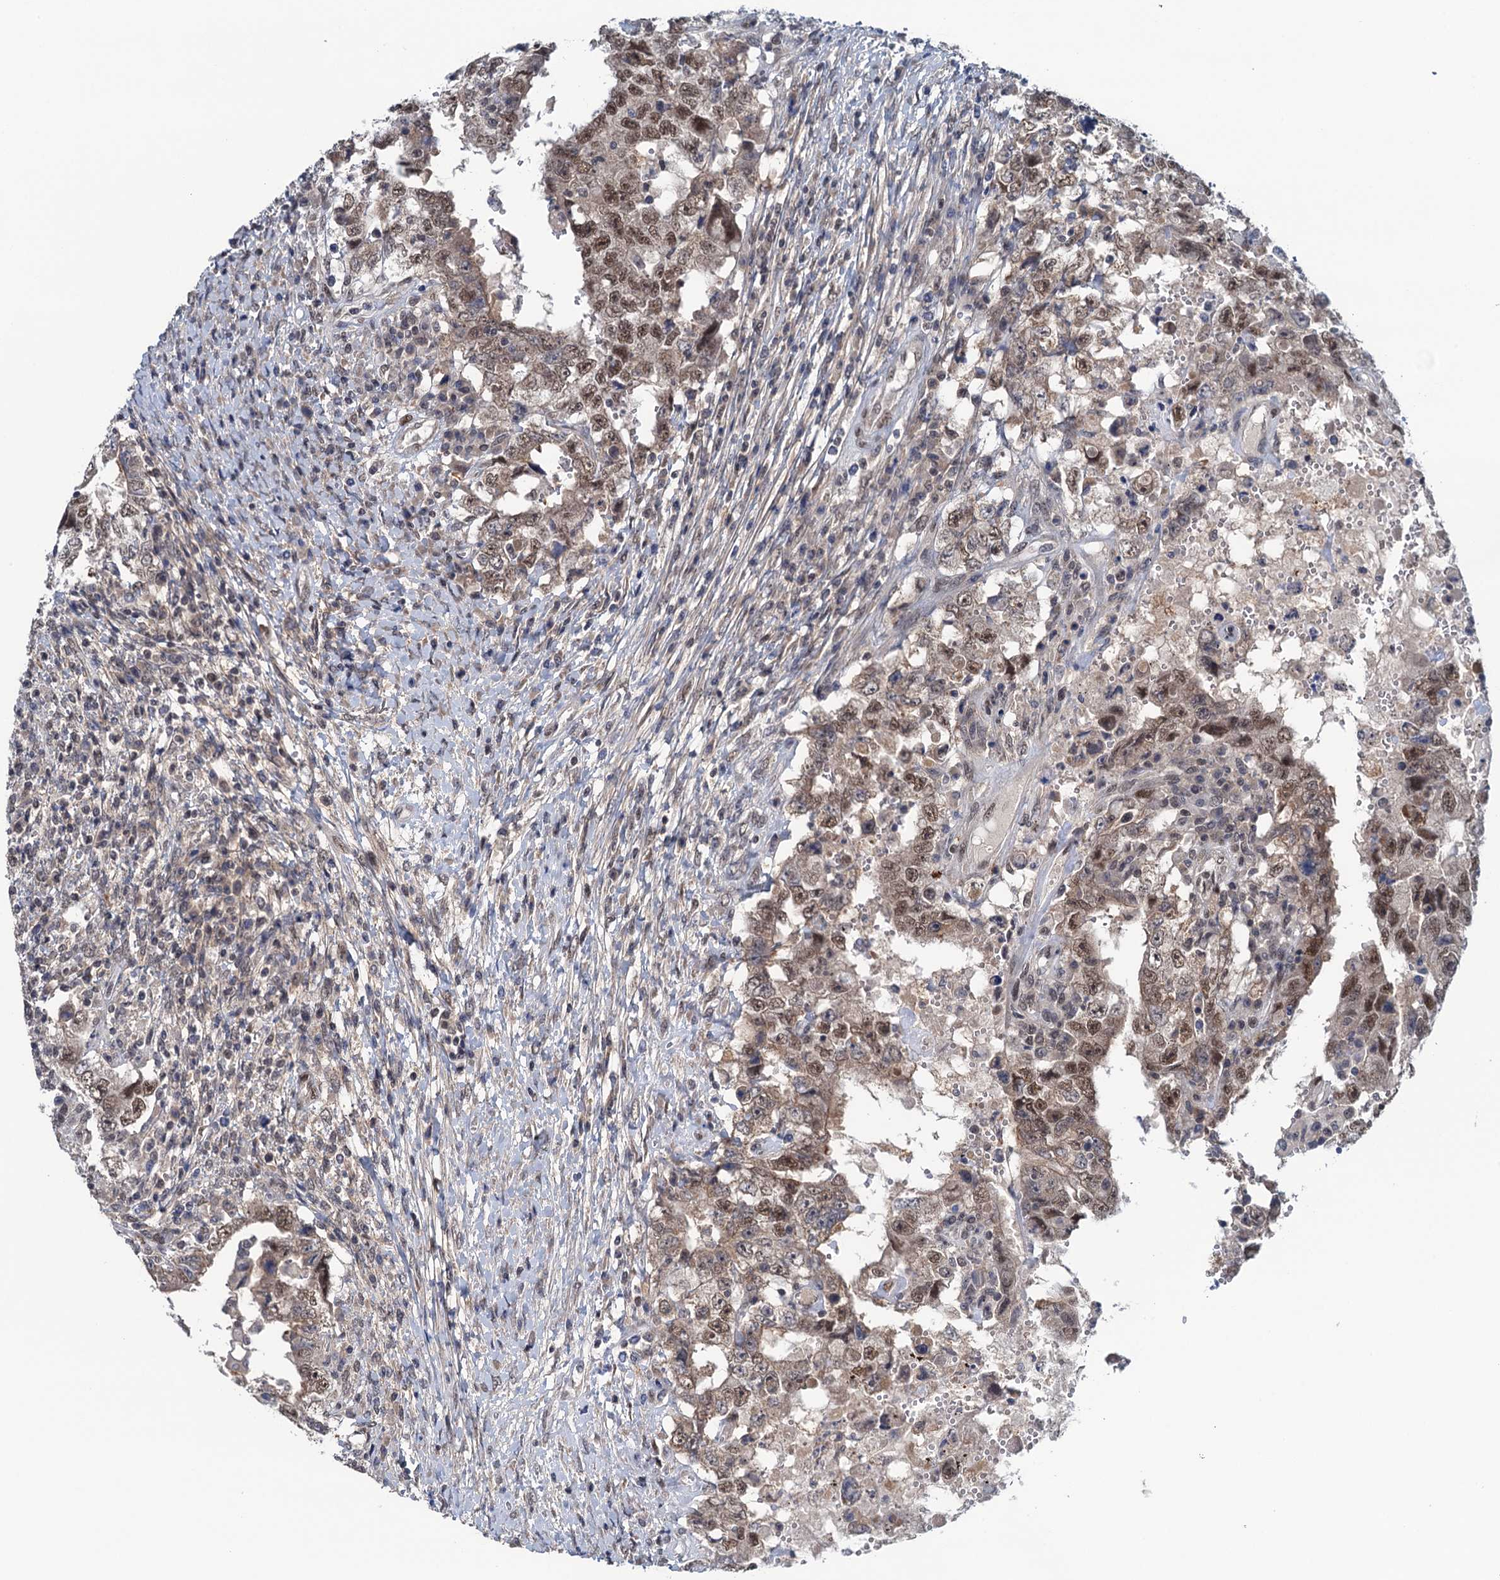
{"staining": {"intensity": "moderate", "quantity": ">75%", "location": "nuclear"}, "tissue": "testis cancer", "cell_type": "Tumor cells", "image_type": "cancer", "snomed": [{"axis": "morphology", "description": "Carcinoma, Embryonal, NOS"}, {"axis": "topography", "description": "Testis"}], "caption": "Immunohistochemical staining of human testis embryonal carcinoma shows medium levels of moderate nuclear protein staining in approximately >75% of tumor cells. The protein is shown in brown color, while the nuclei are stained blue.", "gene": "SAE1", "patient": {"sex": "male", "age": 26}}